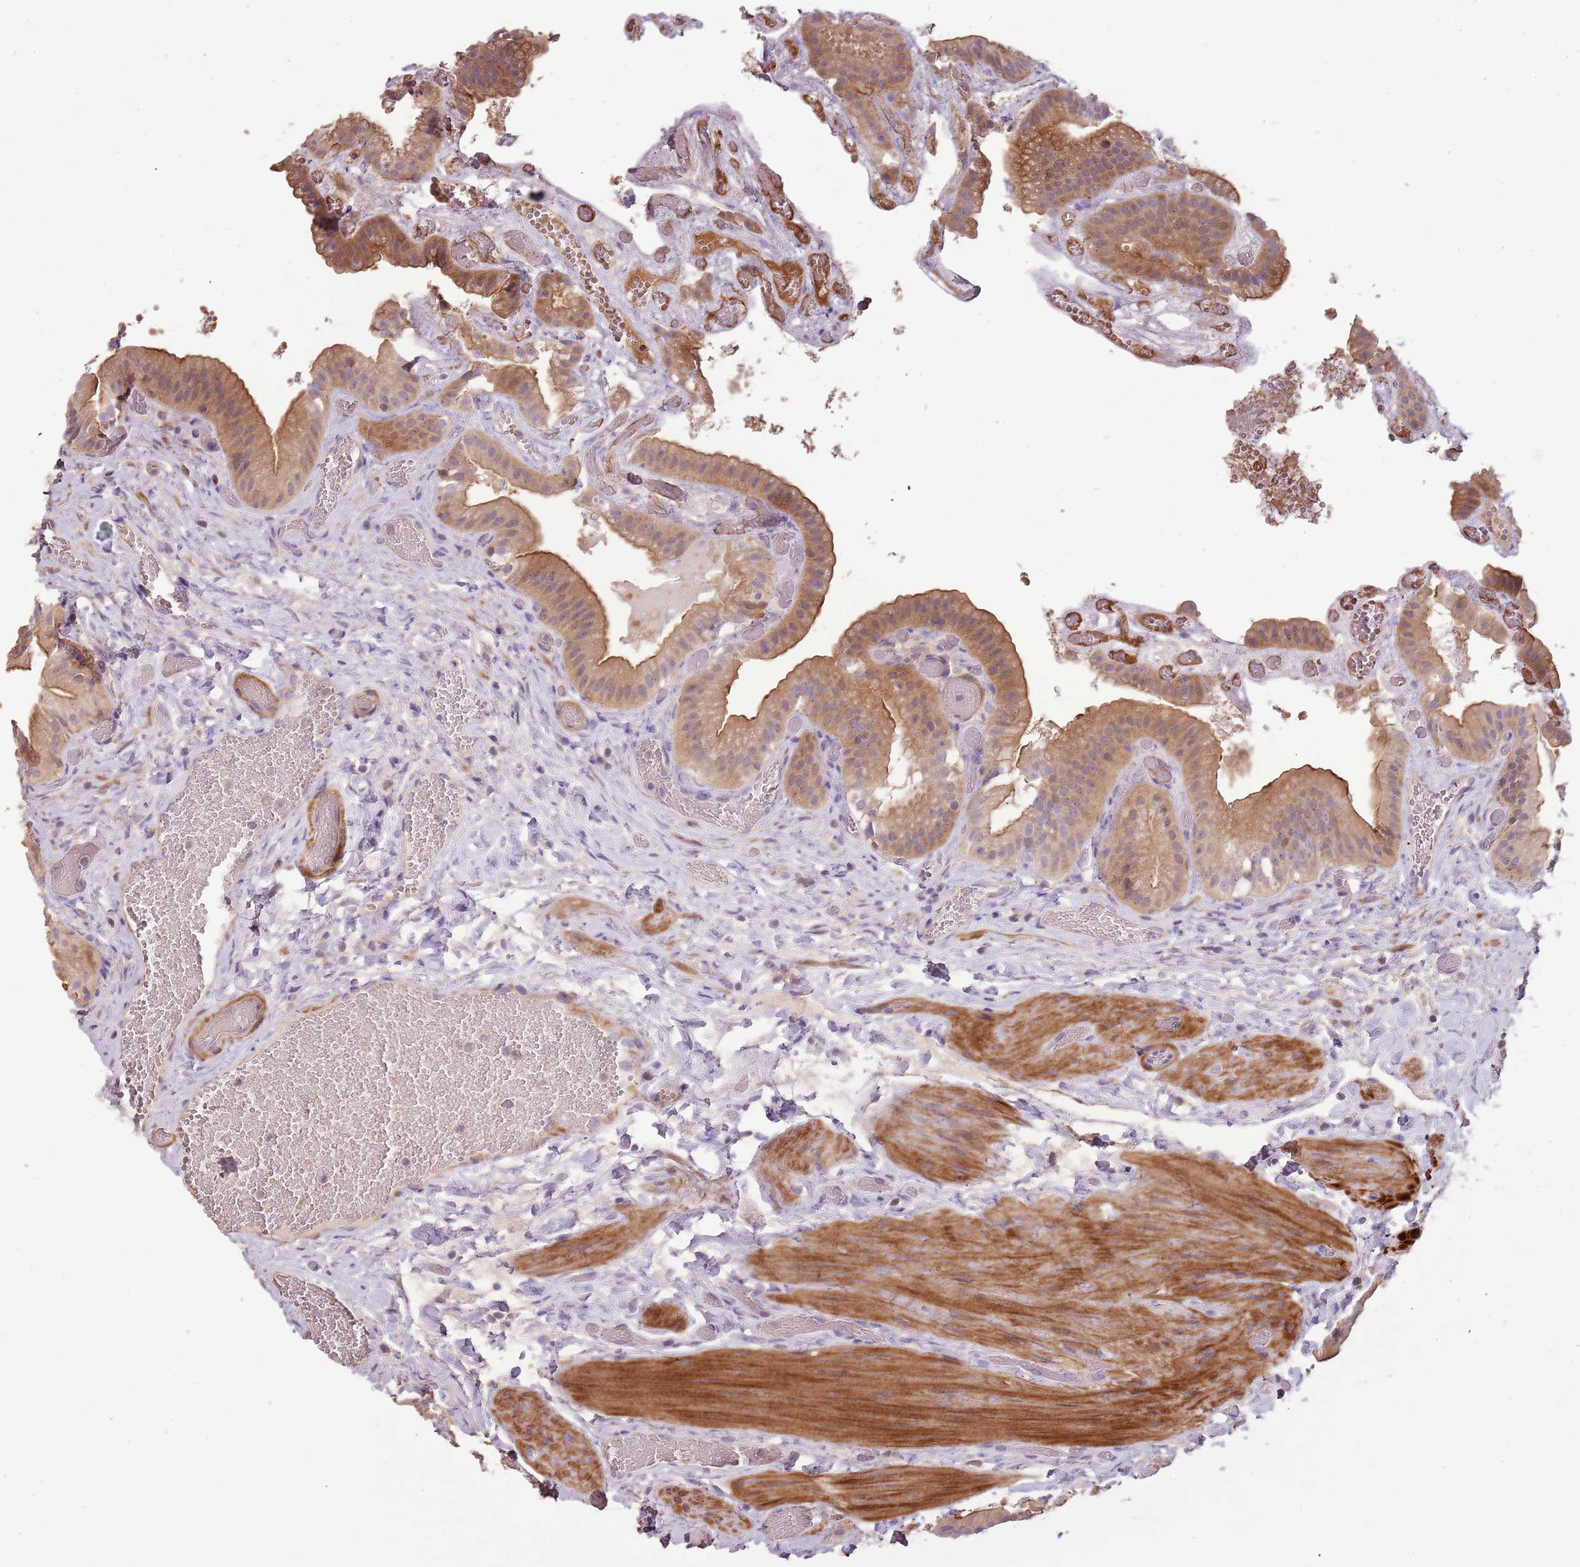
{"staining": {"intensity": "moderate", "quantity": "25%-75%", "location": "cytoplasmic/membranous"}, "tissue": "gallbladder", "cell_type": "Glandular cells", "image_type": "normal", "snomed": [{"axis": "morphology", "description": "Normal tissue, NOS"}, {"axis": "topography", "description": "Gallbladder"}], "caption": "A photomicrograph of human gallbladder stained for a protein displays moderate cytoplasmic/membranous brown staining in glandular cells.", "gene": "FECH", "patient": {"sex": "female", "age": 64}}